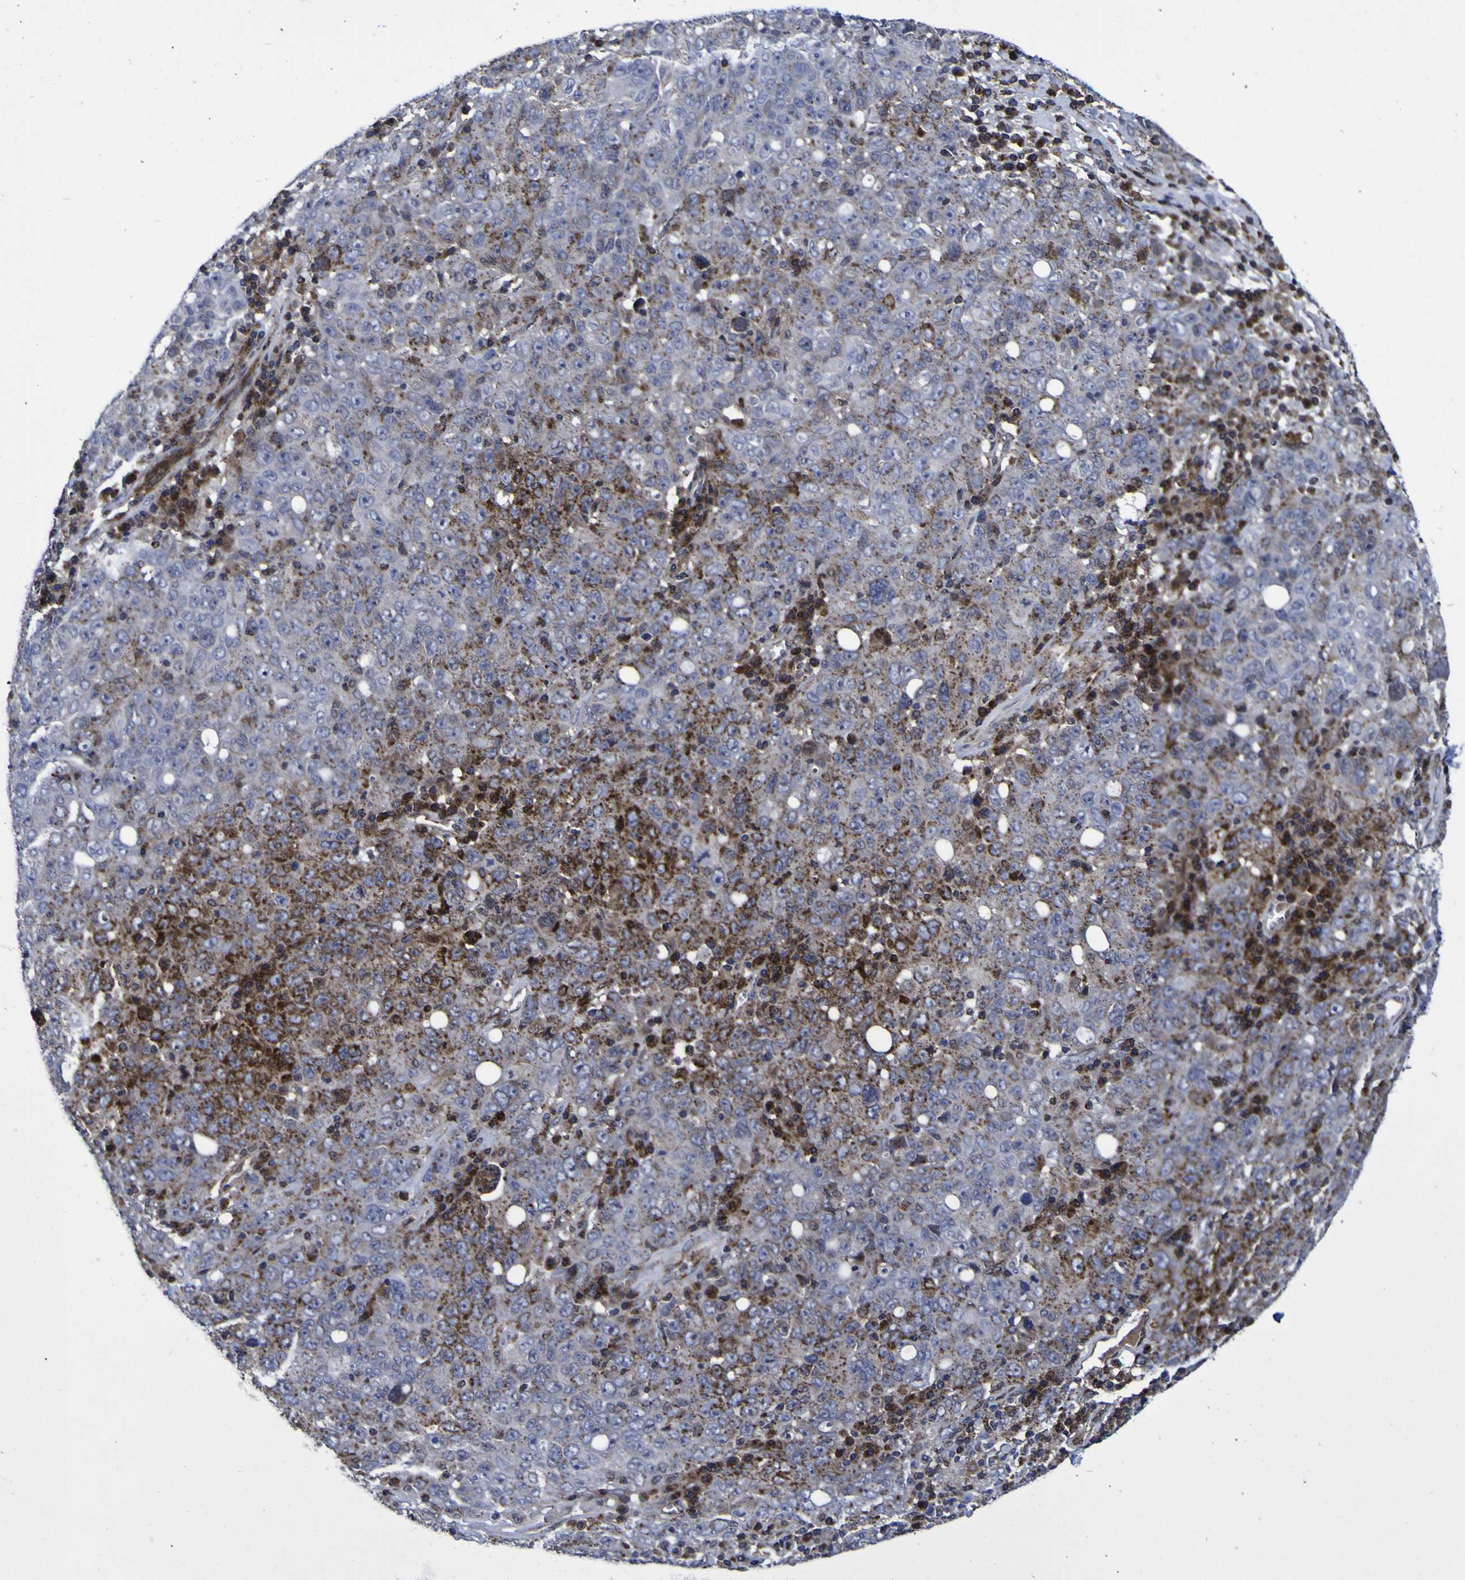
{"staining": {"intensity": "strong", "quantity": "<25%", "location": "cytoplasmic/membranous,nuclear"}, "tissue": "ovarian cancer", "cell_type": "Tumor cells", "image_type": "cancer", "snomed": [{"axis": "morphology", "description": "Carcinoma, endometroid"}, {"axis": "topography", "description": "Ovary"}], "caption": "Immunohistochemistry histopathology image of neoplastic tissue: human endometroid carcinoma (ovarian) stained using immunohistochemistry (IHC) demonstrates medium levels of strong protein expression localized specifically in the cytoplasmic/membranous and nuclear of tumor cells, appearing as a cytoplasmic/membranous and nuclear brown color.", "gene": "MGLL", "patient": {"sex": "female", "age": 62}}